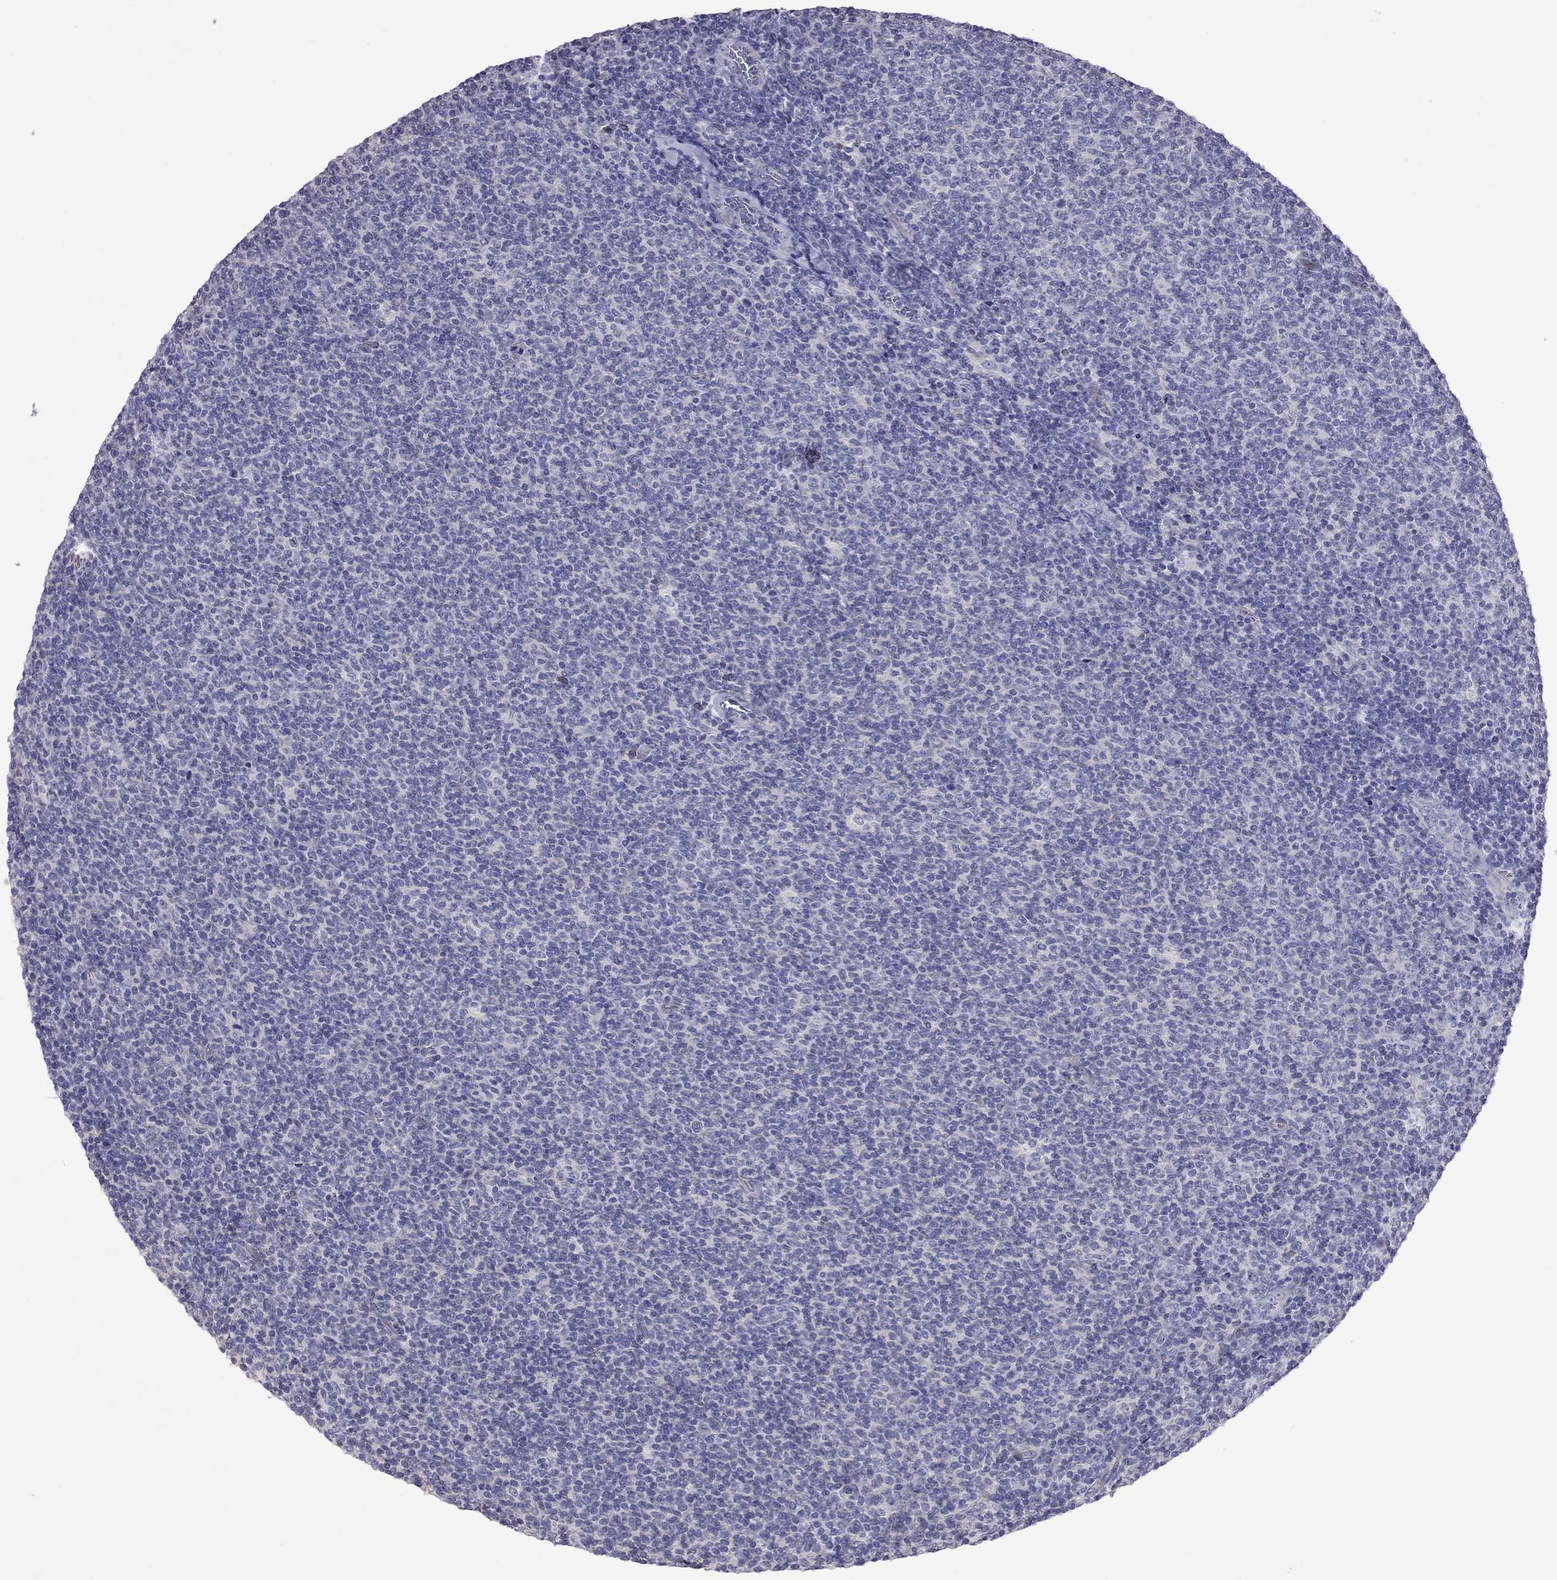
{"staining": {"intensity": "negative", "quantity": "none", "location": "none"}, "tissue": "lymphoma", "cell_type": "Tumor cells", "image_type": "cancer", "snomed": [{"axis": "morphology", "description": "Malignant lymphoma, non-Hodgkin's type, Low grade"}, {"axis": "topography", "description": "Lymph node"}], "caption": "Tumor cells are negative for brown protein staining in lymphoma.", "gene": "FEZ1", "patient": {"sex": "male", "age": 52}}